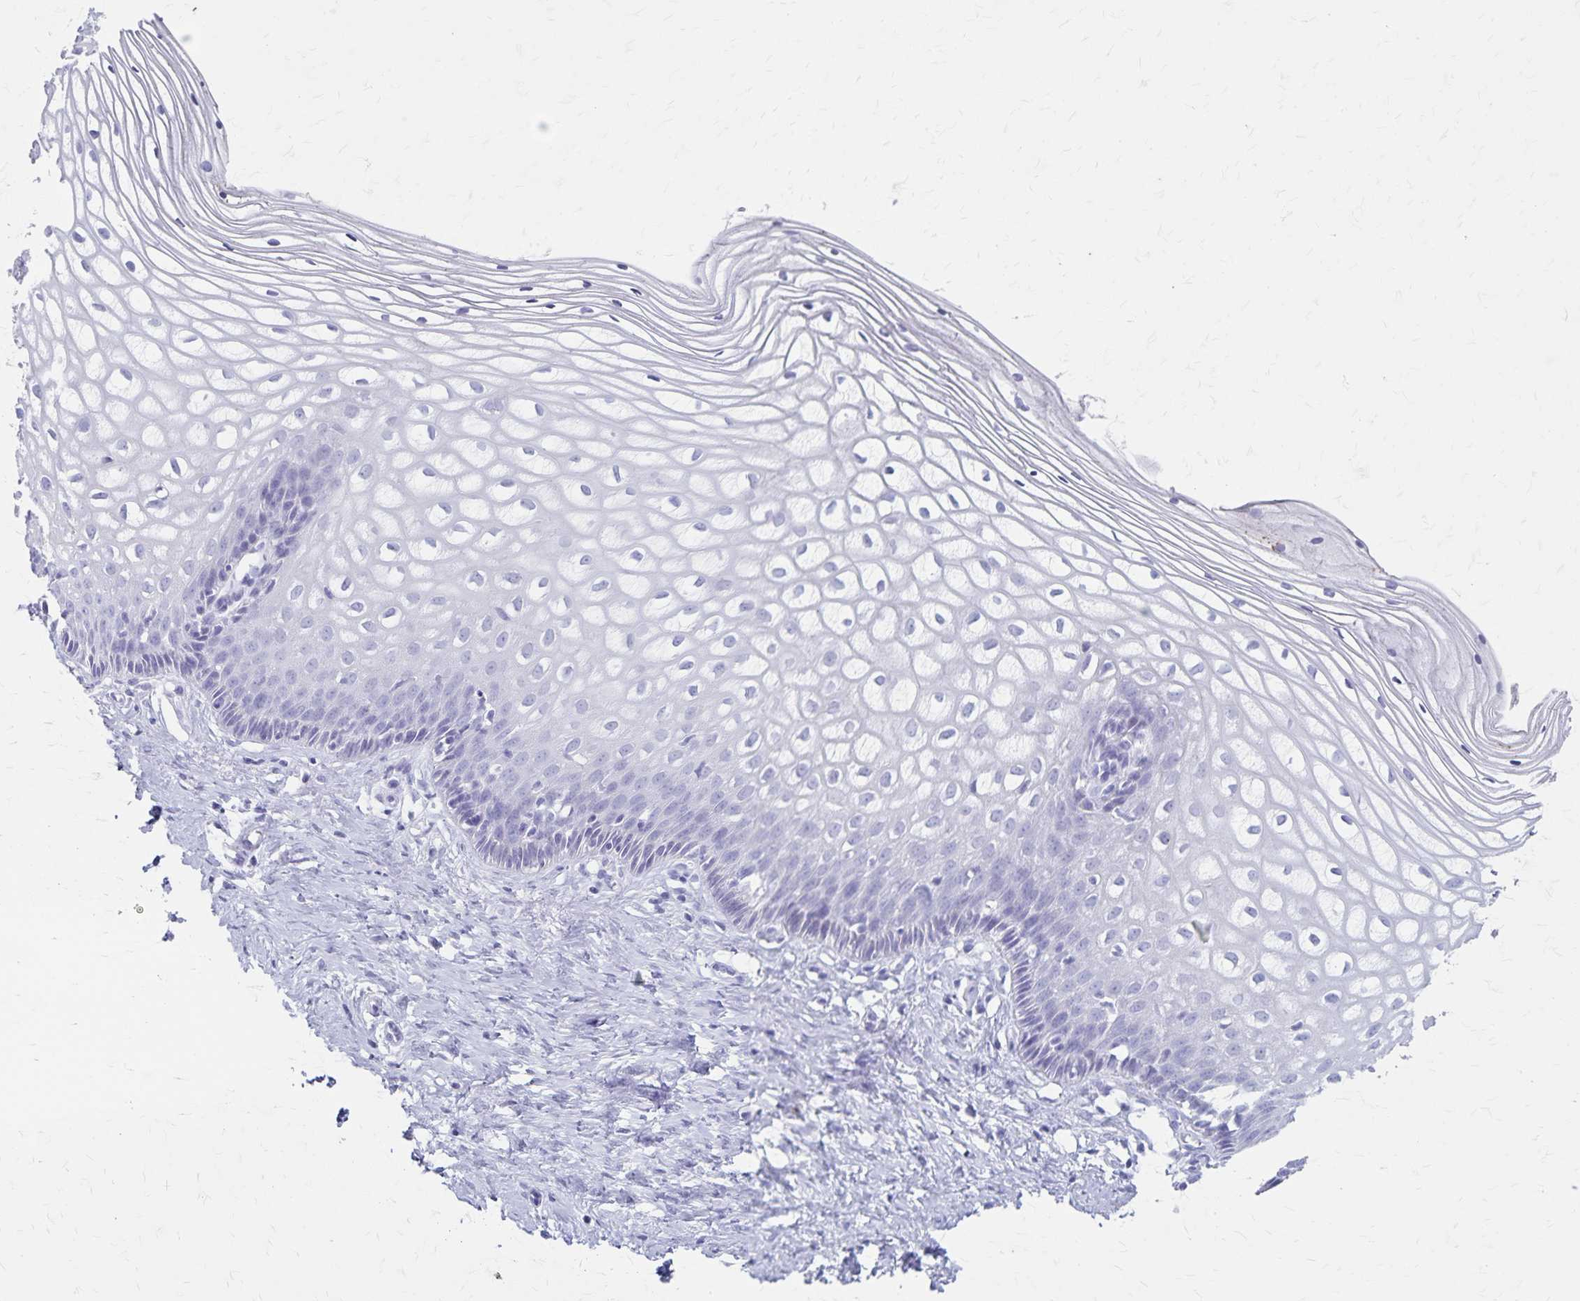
{"staining": {"intensity": "moderate", "quantity": ">75%", "location": "cytoplasmic/membranous"}, "tissue": "cervix", "cell_type": "Glandular cells", "image_type": "normal", "snomed": [{"axis": "morphology", "description": "Normal tissue, NOS"}, {"axis": "topography", "description": "Cervix"}], "caption": "A micrograph showing moderate cytoplasmic/membranous expression in approximately >75% of glandular cells in benign cervix, as visualized by brown immunohistochemical staining.", "gene": "GPBAR1", "patient": {"sex": "female", "age": 36}}